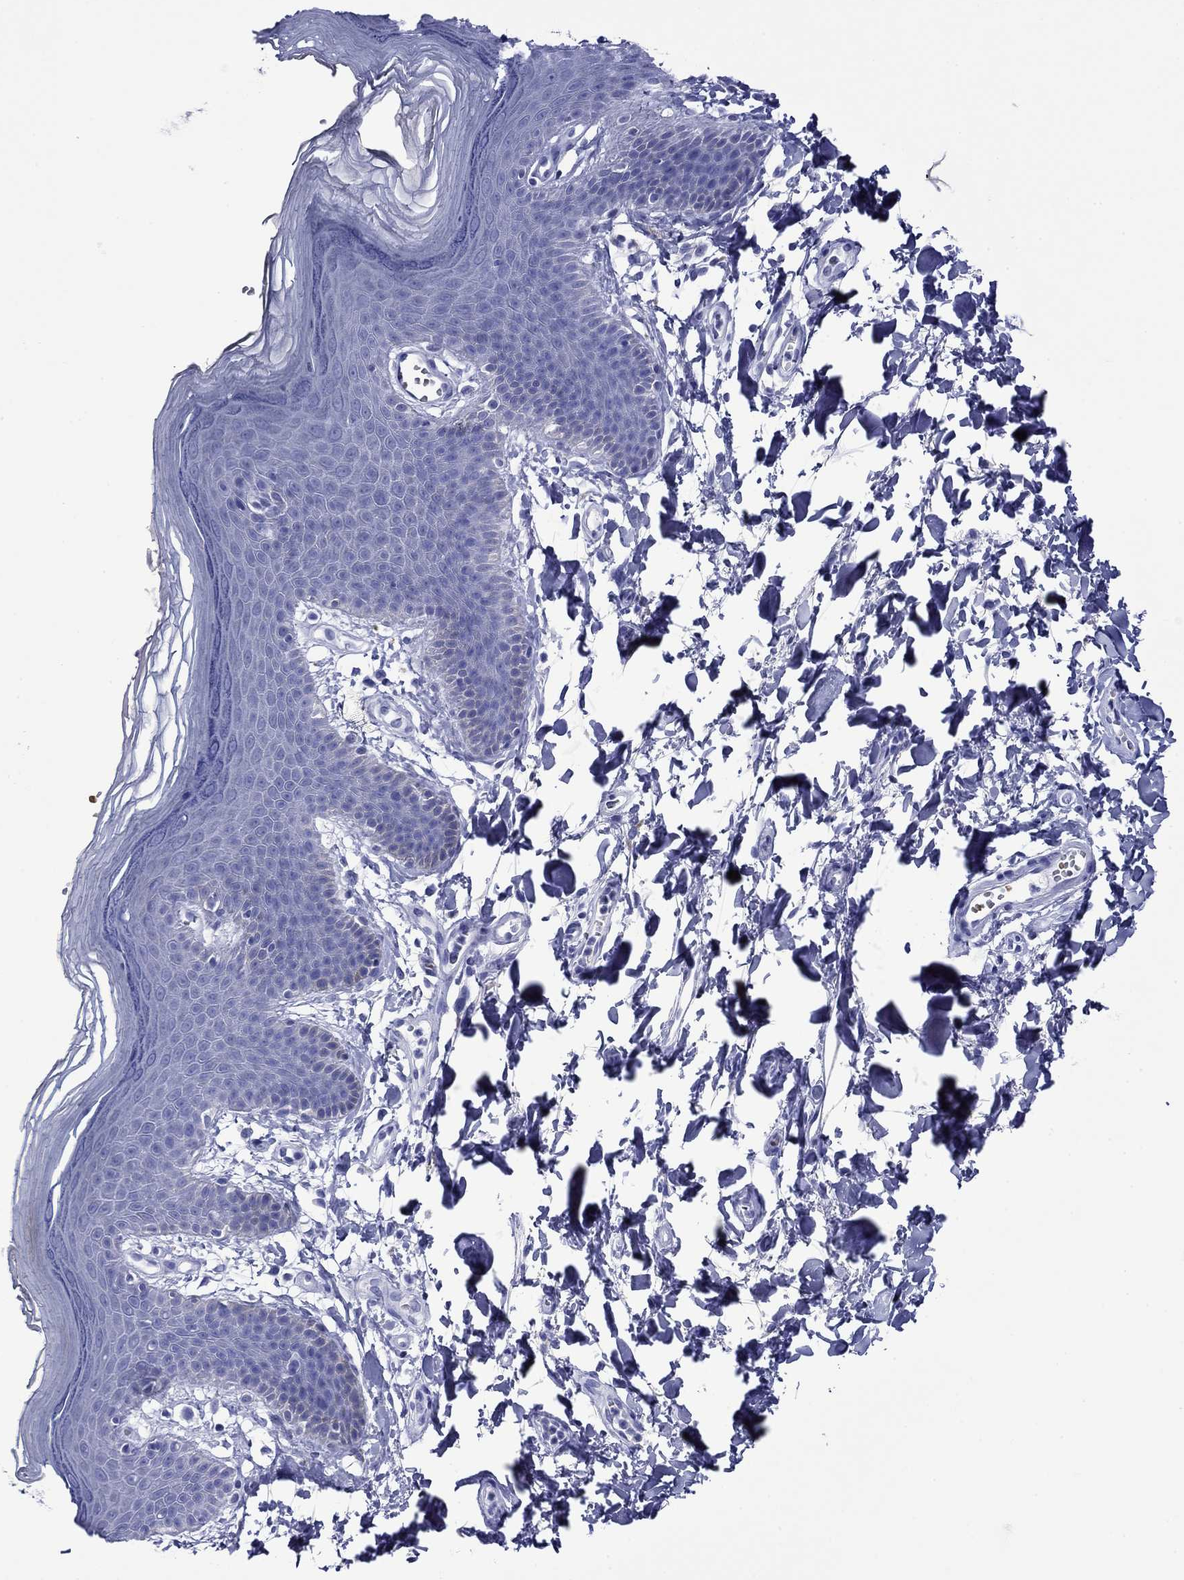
{"staining": {"intensity": "negative", "quantity": "none", "location": "none"}, "tissue": "skin", "cell_type": "Epidermal cells", "image_type": "normal", "snomed": [{"axis": "morphology", "description": "Normal tissue, NOS"}, {"axis": "topography", "description": "Anal"}], "caption": "A high-resolution micrograph shows immunohistochemistry (IHC) staining of unremarkable skin, which demonstrates no significant expression in epidermal cells. (DAB (3,3'-diaminobenzidine) IHC, high magnification).", "gene": "ROM1", "patient": {"sex": "male", "age": 53}}